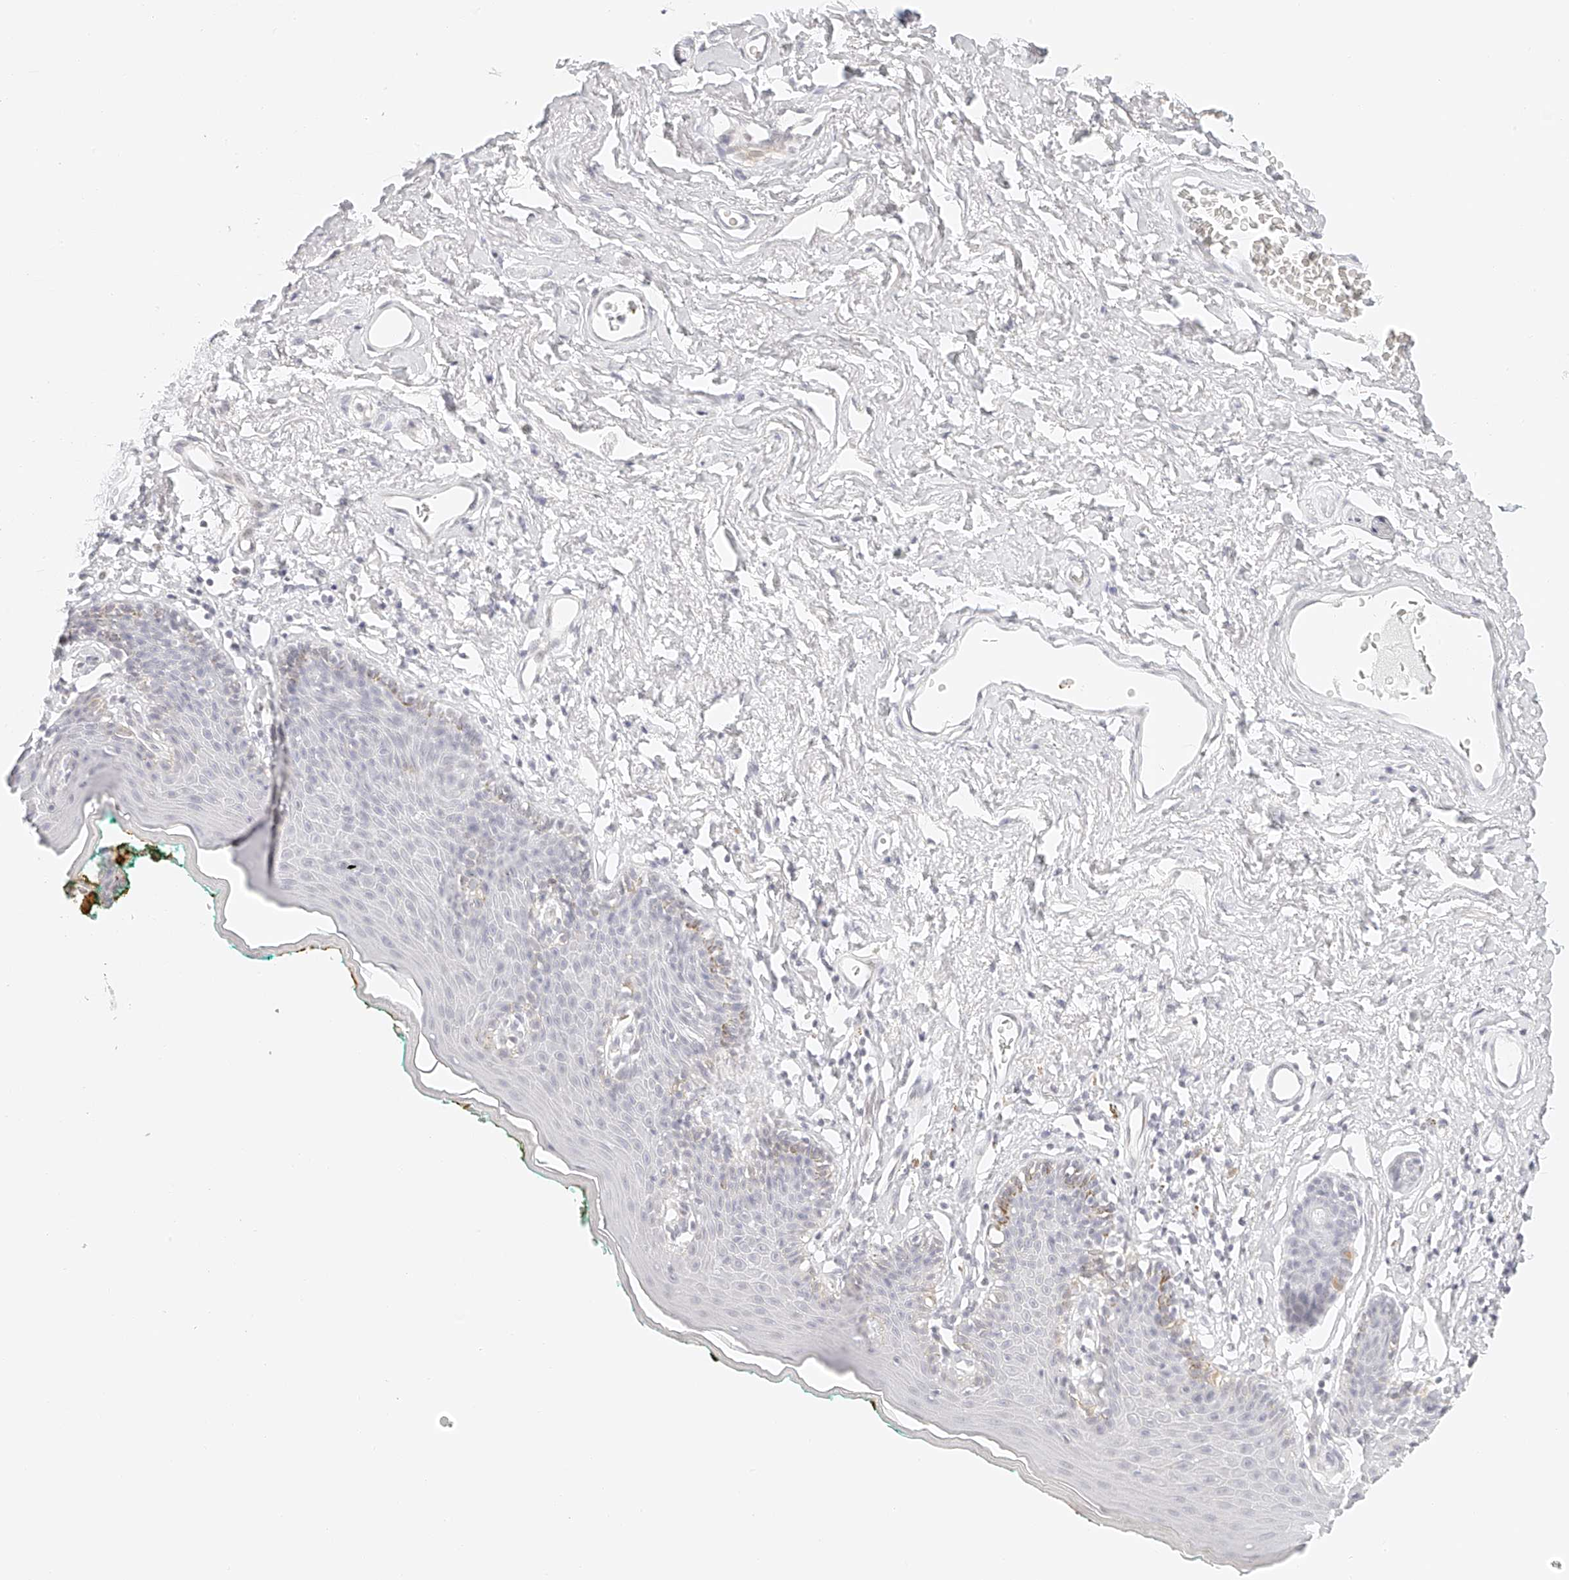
{"staining": {"intensity": "negative", "quantity": "none", "location": "none"}, "tissue": "skin", "cell_type": "Epidermal cells", "image_type": "normal", "snomed": [{"axis": "morphology", "description": "Normal tissue, NOS"}, {"axis": "topography", "description": "Vulva"}], "caption": "Epidermal cells show no significant staining in normal skin.", "gene": "ZFP69", "patient": {"sex": "female", "age": 66}}